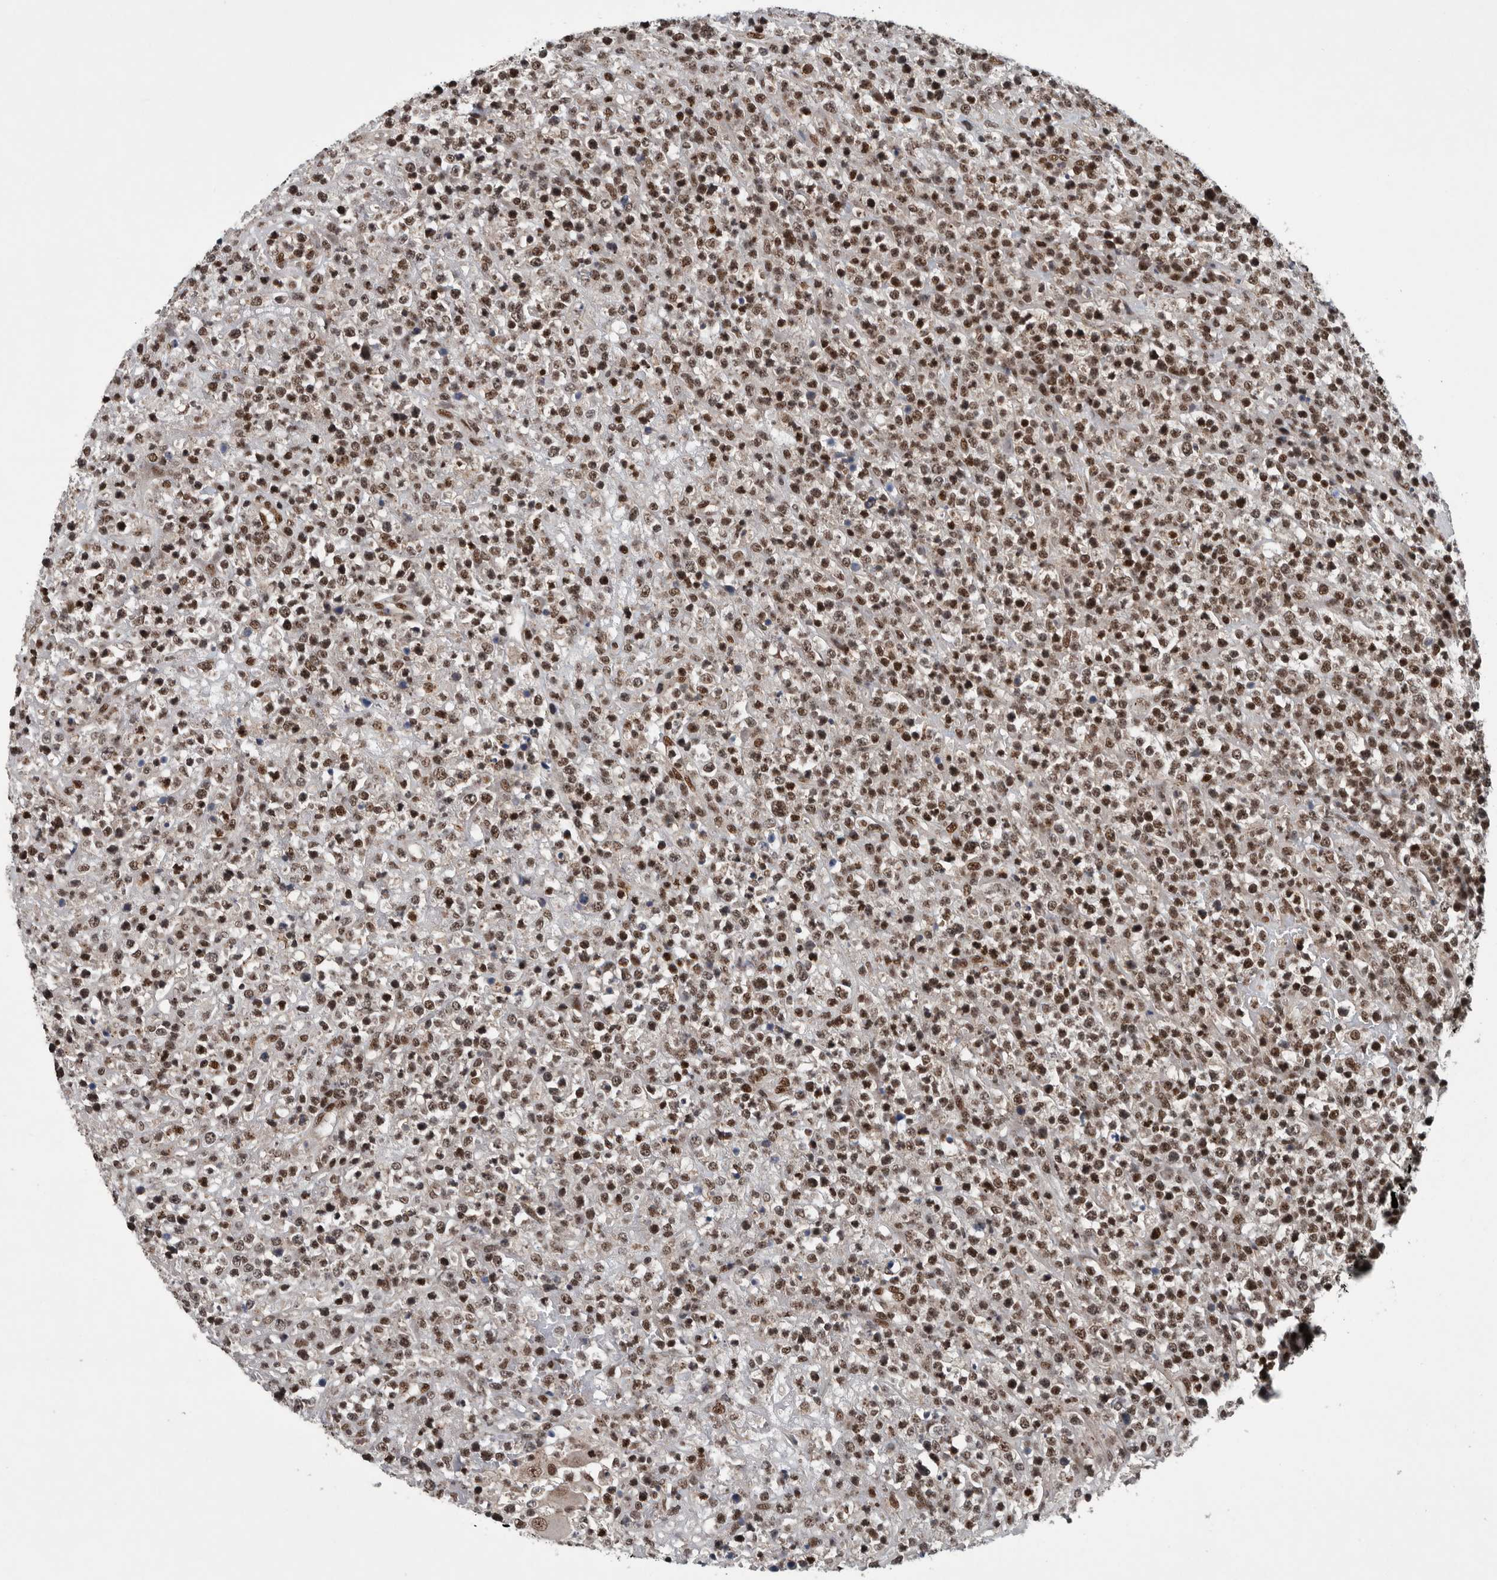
{"staining": {"intensity": "moderate", "quantity": ">75%", "location": "nuclear"}, "tissue": "lymphoma", "cell_type": "Tumor cells", "image_type": "cancer", "snomed": [{"axis": "morphology", "description": "Malignant lymphoma, non-Hodgkin's type, High grade"}, {"axis": "topography", "description": "Colon"}], "caption": "High-magnification brightfield microscopy of lymphoma stained with DAB (brown) and counterstained with hematoxylin (blue). tumor cells exhibit moderate nuclear positivity is seen in about>75% of cells. The staining is performed using DAB (3,3'-diaminobenzidine) brown chromogen to label protein expression. The nuclei are counter-stained blue using hematoxylin.", "gene": "SENP7", "patient": {"sex": "female", "age": 53}}